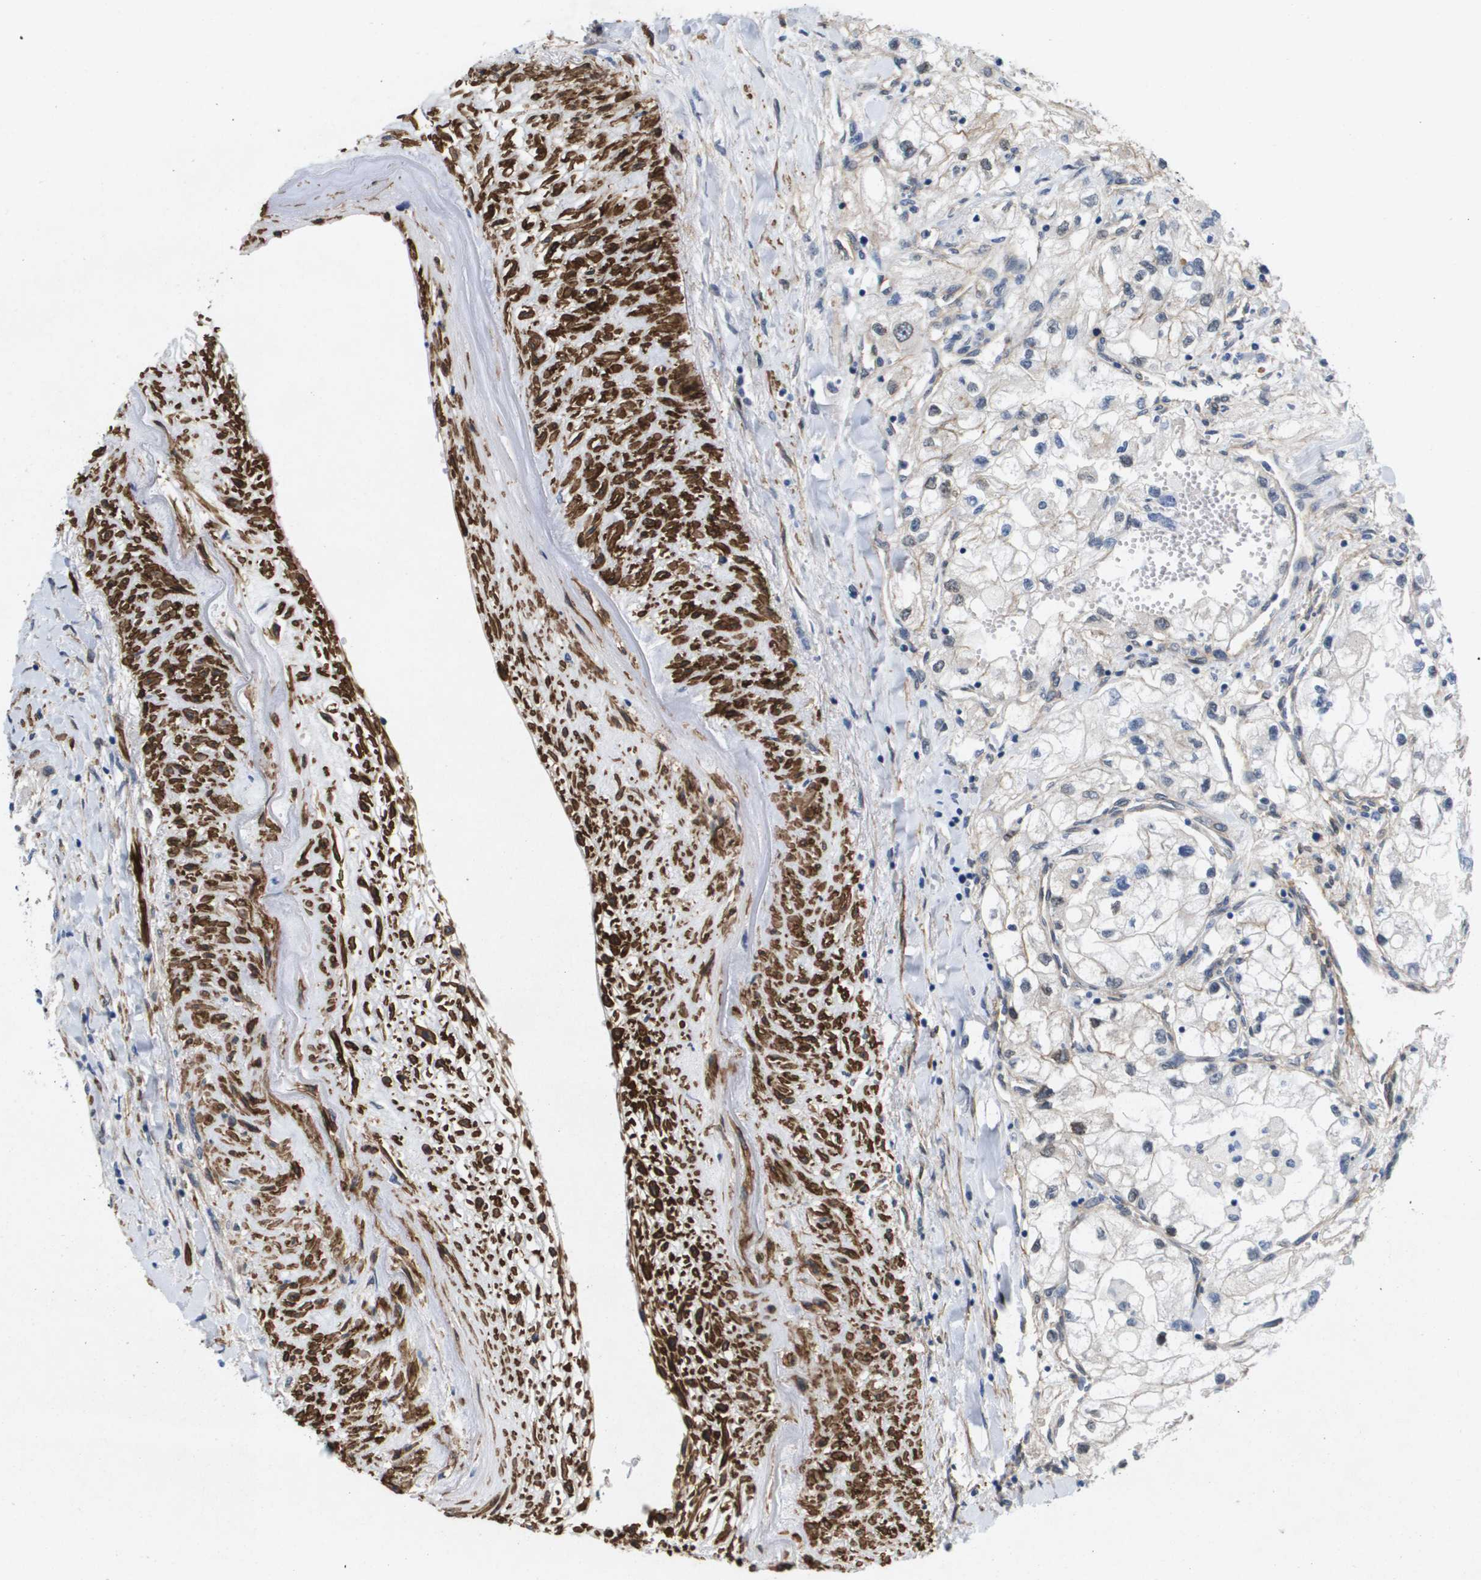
{"staining": {"intensity": "negative", "quantity": "none", "location": "none"}, "tissue": "renal cancer", "cell_type": "Tumor cells", "image_type": "cancer", "snomed": [{"axis": "morphology", "description": "Adenocarcinoma, NOS"}, {"axis": "topography", "description": "Kidney"}], "caption": "A high-resolution image shows immunohistochemistry staining of renal cancer, which shows no significant expression in tumor cells.", "gene": "LPP", "patient": {"sex": "female", "age": 70}}